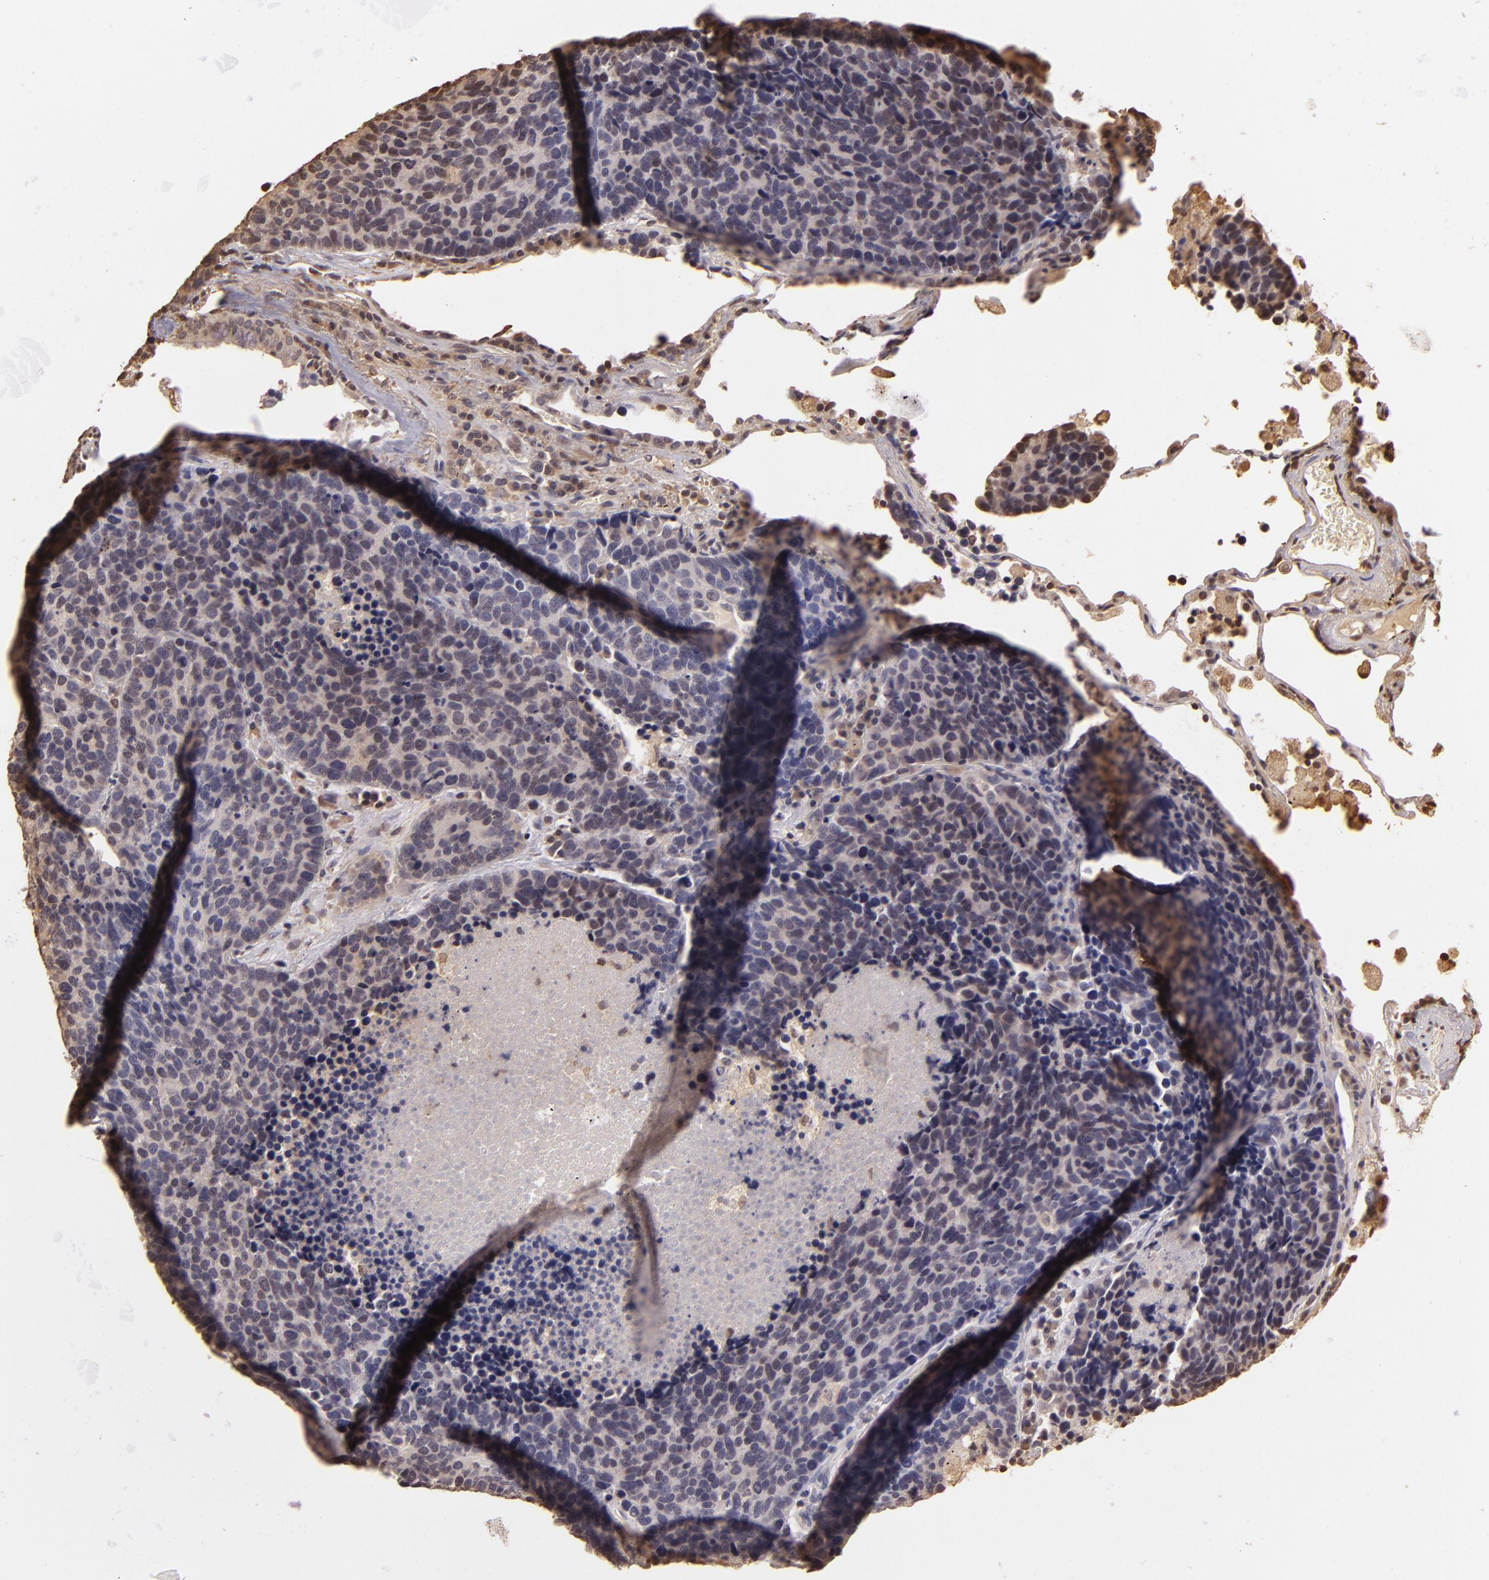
{"staining": {"intensity": "negative", "quantity": "none", "location": "none"}, "tissue": "lung cancer", "cell_type": "Tumor cells", "image_type": "cancer", "snomed": [{"axis": "morphology", "description": "Neoplasm, malignant, NOS"}, {"axis": "topography", "description": "Lung"}], "caption": "A high-resolution micrograph shows immunohistochemistry staining of neoplasm (malignant) (lung), which shows no significant staining in tumor cells.", "gene": "ARPC2", "patient": {"sex": "female", "age": 75}}